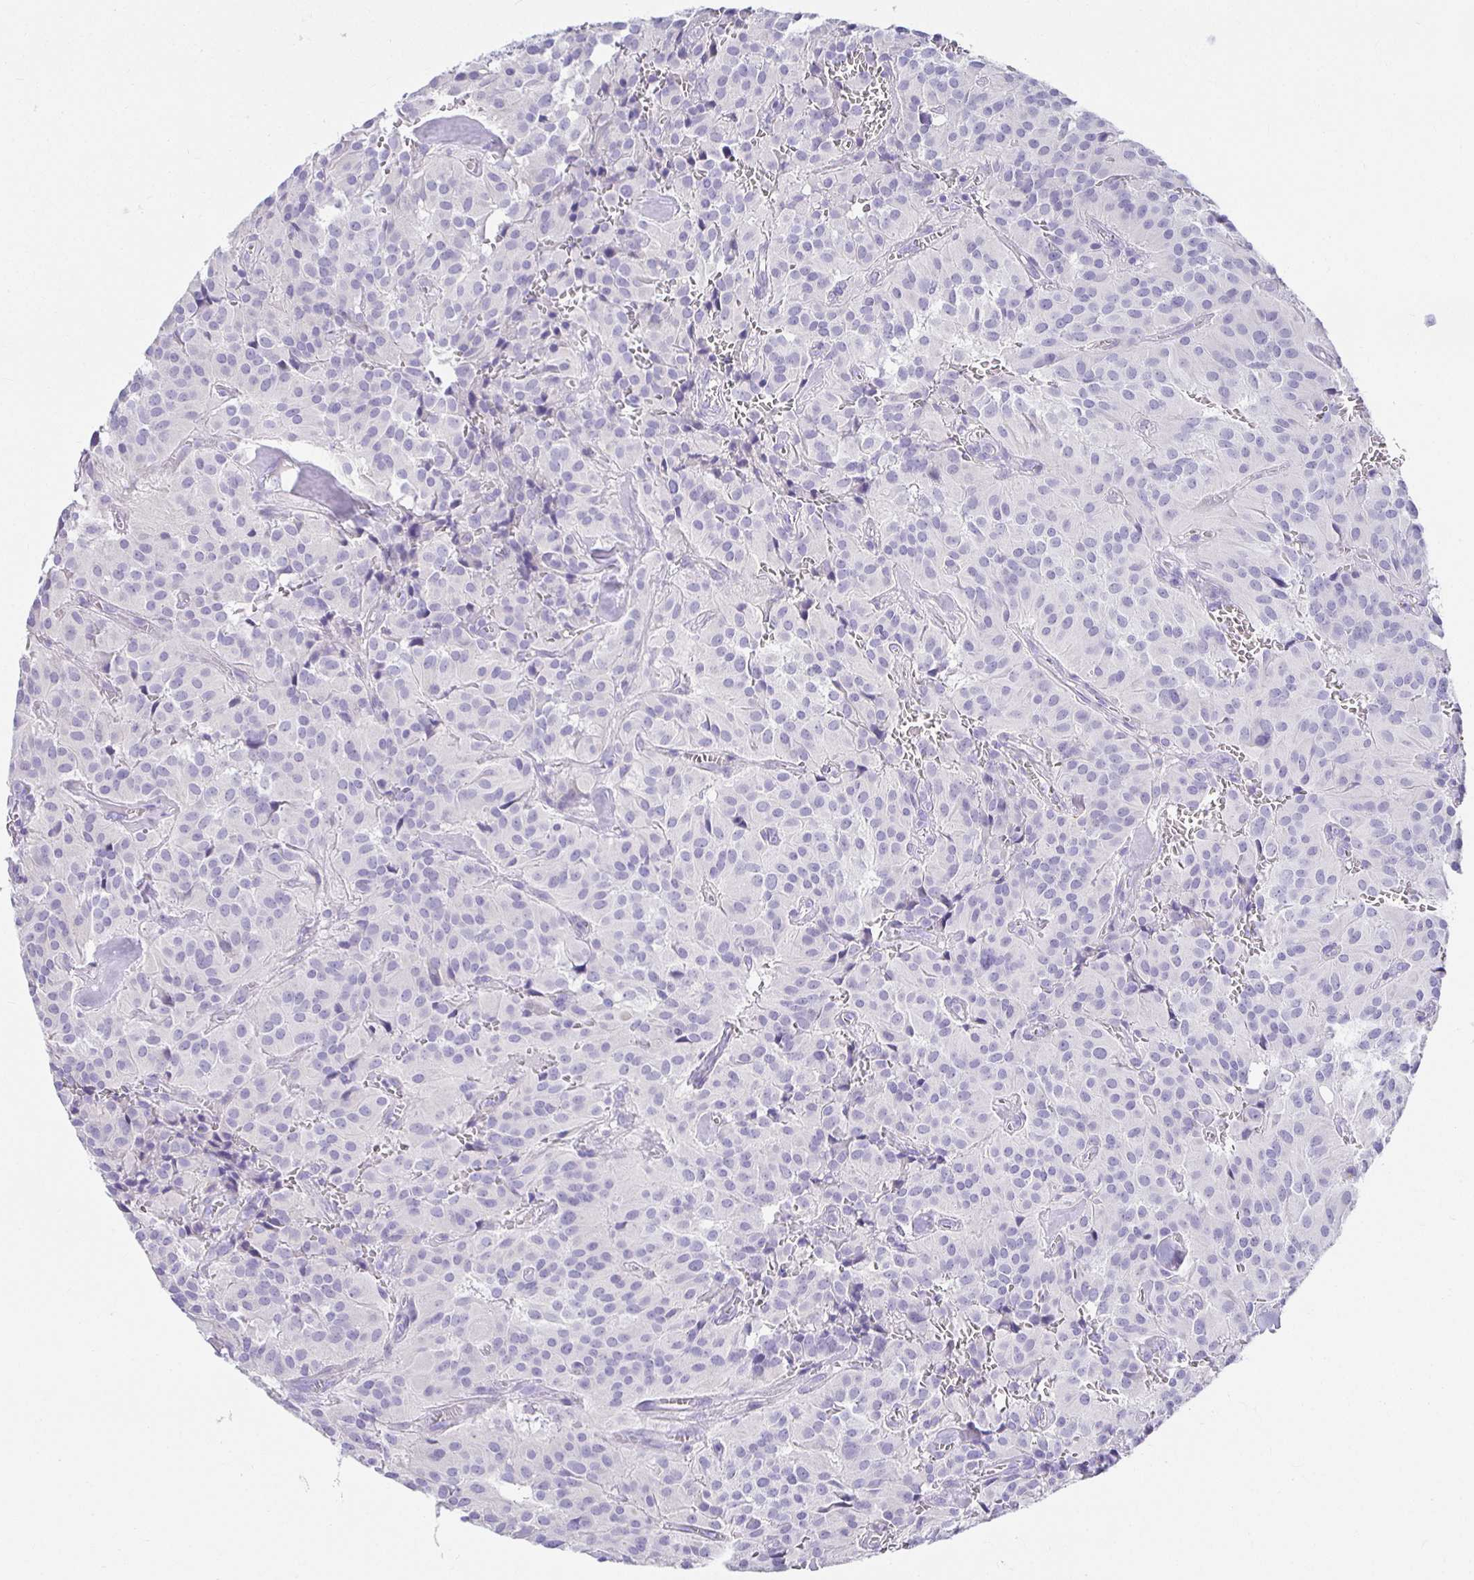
{"staining": {"intensity": "negative", "quantity": "none", "location": "none"}, "tissue": "glioma", "cell_type": "Tumor cells", "image_type": "cancer", "snomed": [{"axis": "morphology", "description": "Glioma, malignant, Low grade"}, {"axis": "topography", "description": "Brain"}], "caption": "This photomicrograph is of malignant glioma (low-grade) stained with immunohistochemistry to label a protein in brown with the nuclei are counter-stained blue. There is no expression in tumor cells. The staining was performed using DAB (3,3'-diaminobenzidine) to visualize the protein expression in brown, while the nuclei were stained in blue with hematoxylin (Magnification: 20x).", "gene": "CHAT", "patient": {"sex": "male", "age": 42}}